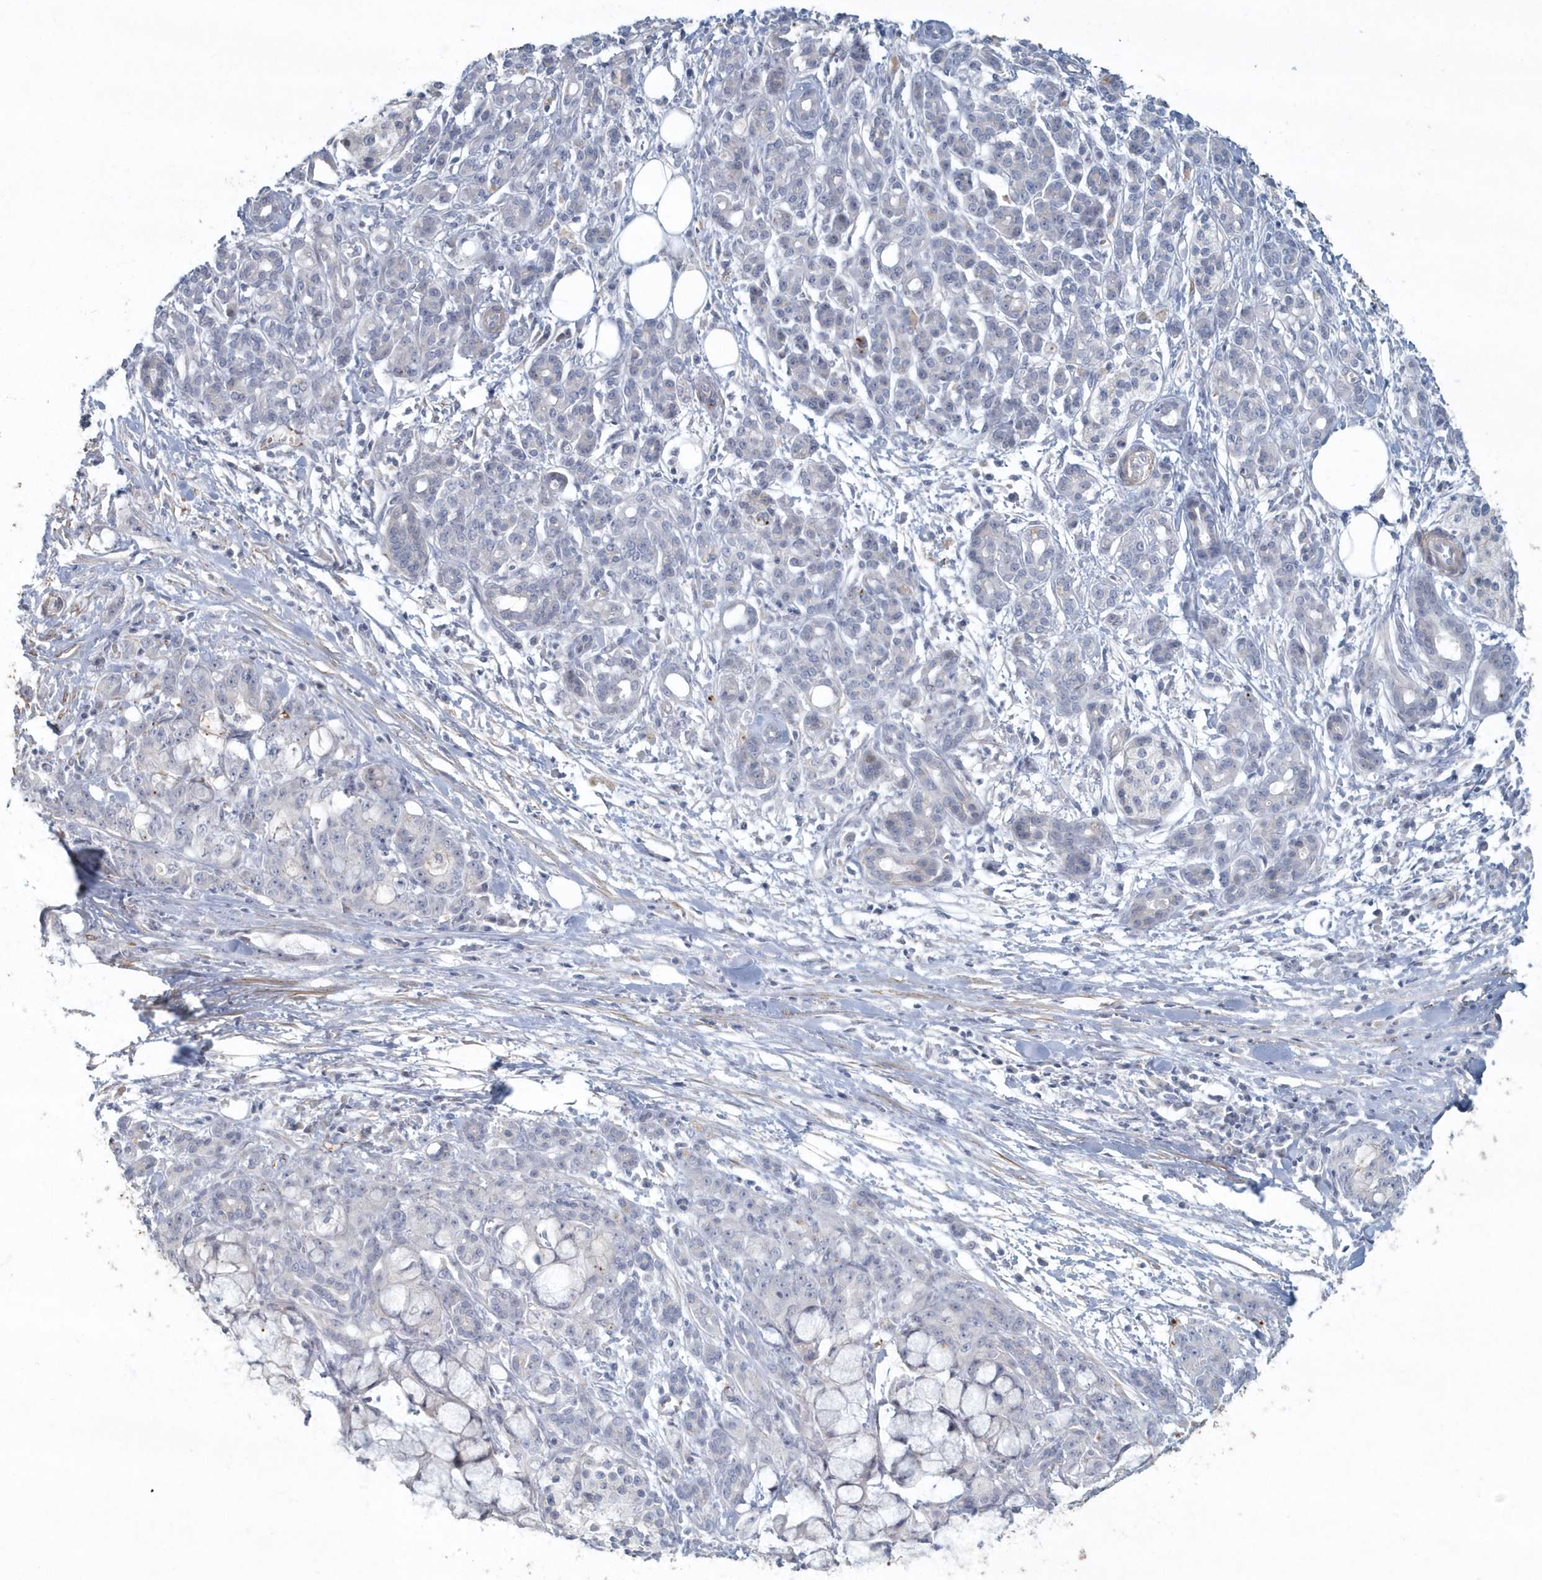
{"staining": {"intensity": "negative", "quantity": "none", "location": "none"}, "tissue": "pancreatic cancer", "cell_type": "Tumor cells", "image_type": "cancer", "snomed": [{"axis": "morphology", "description": "Adenocarcinoma, NOS"}, {"axis": "topography", "description": "Pancreas"}], "caption": "Histopathology image shows no significant protein expression in tumor cells of pancreatic cancer.", "gene": "MYOT", "patient": {"sex": "female", "age": 73}}